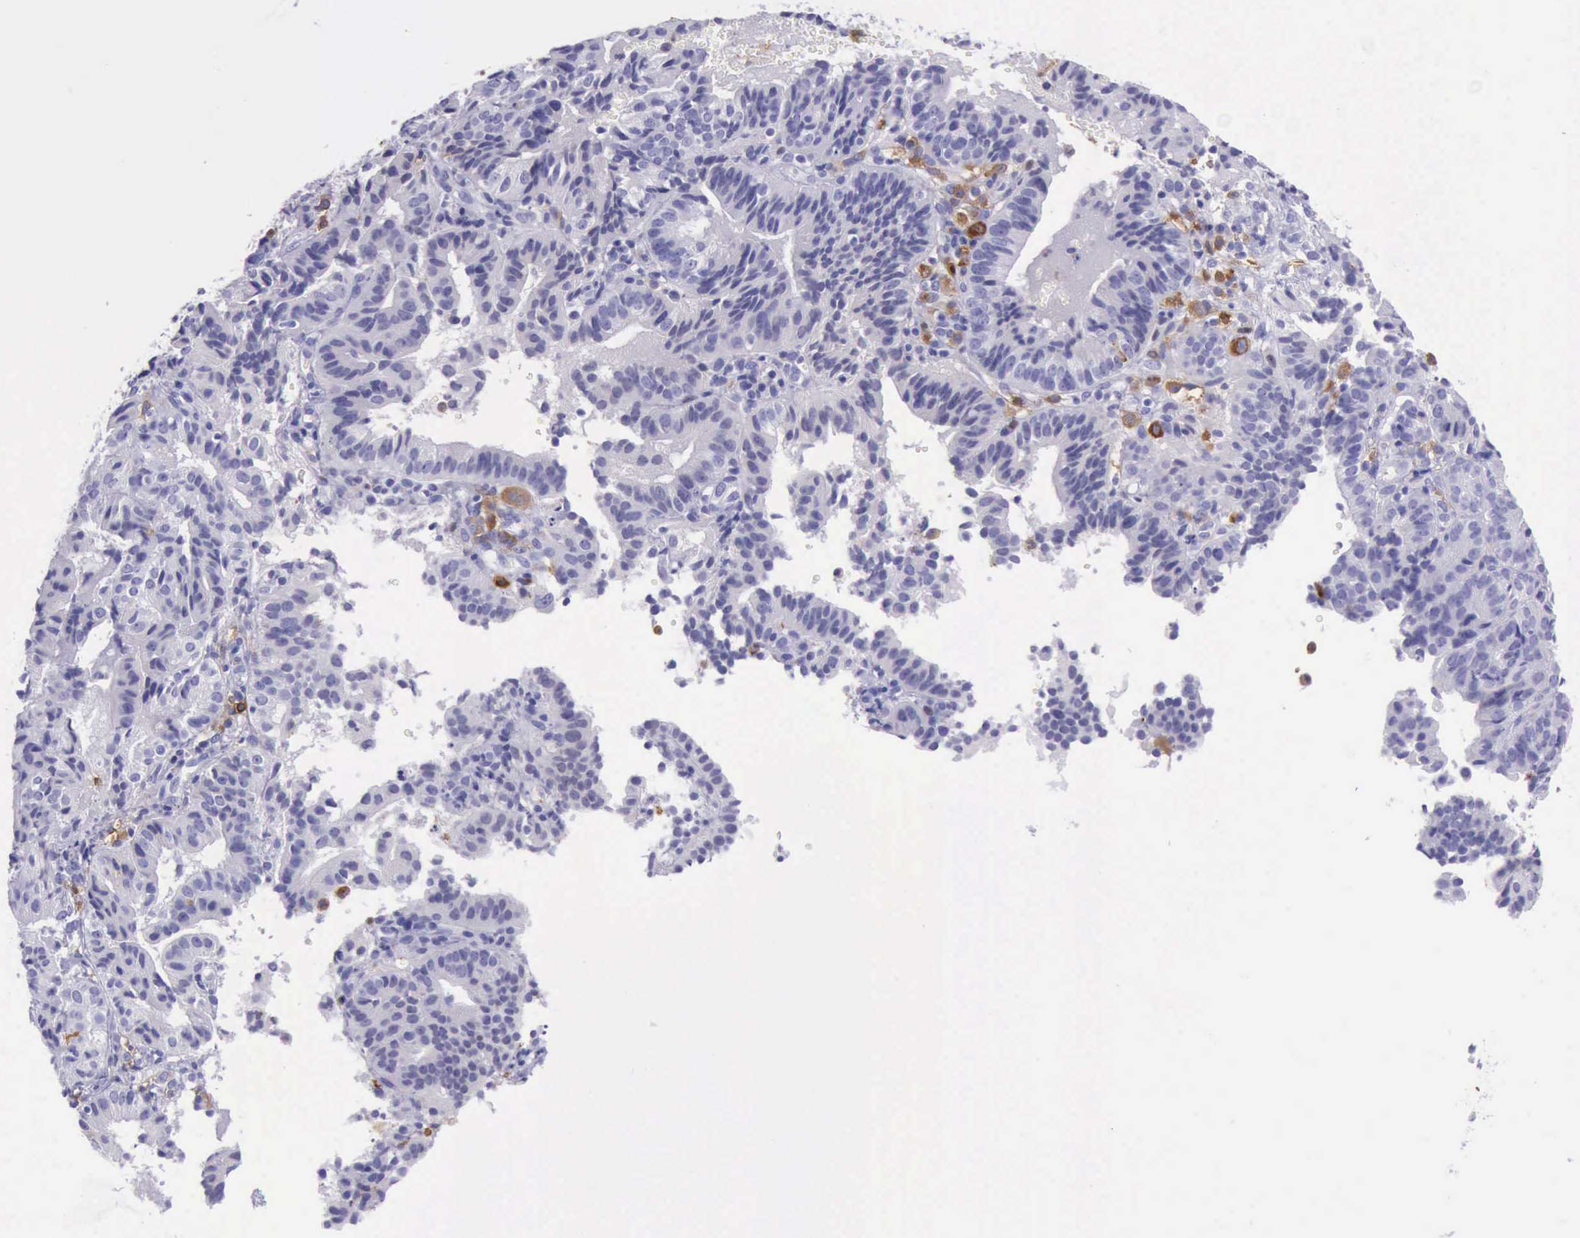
{"staining": {"intensity": "negative", "quantity": "none", "location": "none"}, "tissue": "cervical cancer", "cell_type": "Tumor cells", "image_type": "cancer", "snomed": [{"axis": "morphology", "description": "Adenocarcinoma, NOS"}, {"axis": "topography", "description": "Cervix"}], "caption": "DAB (3,3'-diaminobenzidine) immunohistochemical staining of cervical adenocarcinoma displays no significant positivity in tumor cells.", "gene": "BTK", "patient": {"sex": "female", "age": 60}}